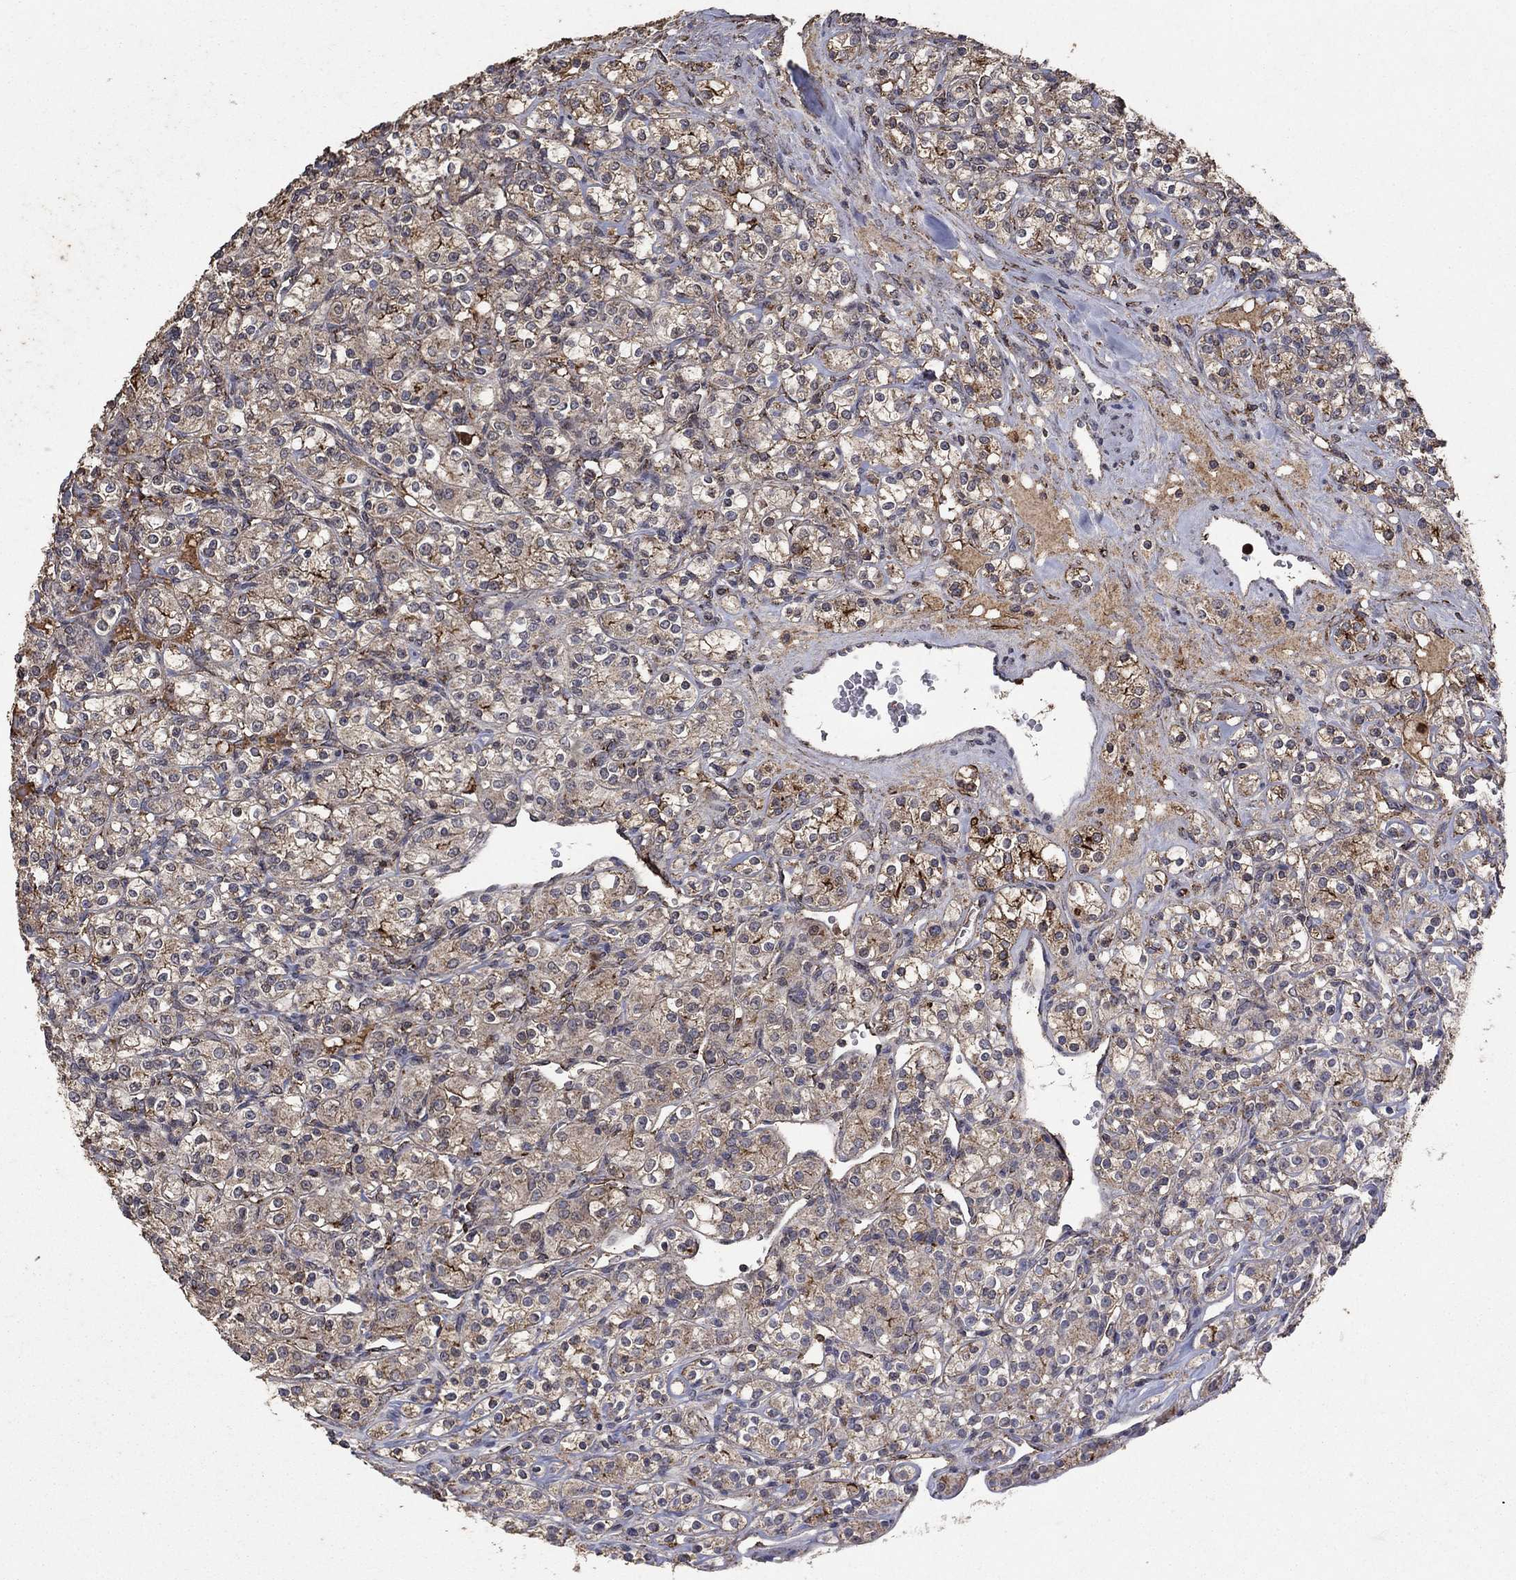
{"staining": {"intensity": "strong", "quantity": "25%-75%", "location": "cytoplasmic/membranous,nuclear"}, "tissue": "renal cancer", "cell_type": "Tumor cells", "image_type": "cancer", "snomed": [{"axis": "morphology", "description": "Adenocarcinoma, NOS"}, {"axis": "topography", "description": "Kidney"}], "caption": "High-power microscopy captured an immunohistochemistry (IHC) image of renal cancer (adenocarcinoma), revealing strong cytoplasmic/membranous and nuclear positivity in about 25%-75% of tumor cells. (Brightfield microscopy of DAB IHC at high magnification).", "gene": "CD24", "patient": {"sex": "male", "age": 77}}